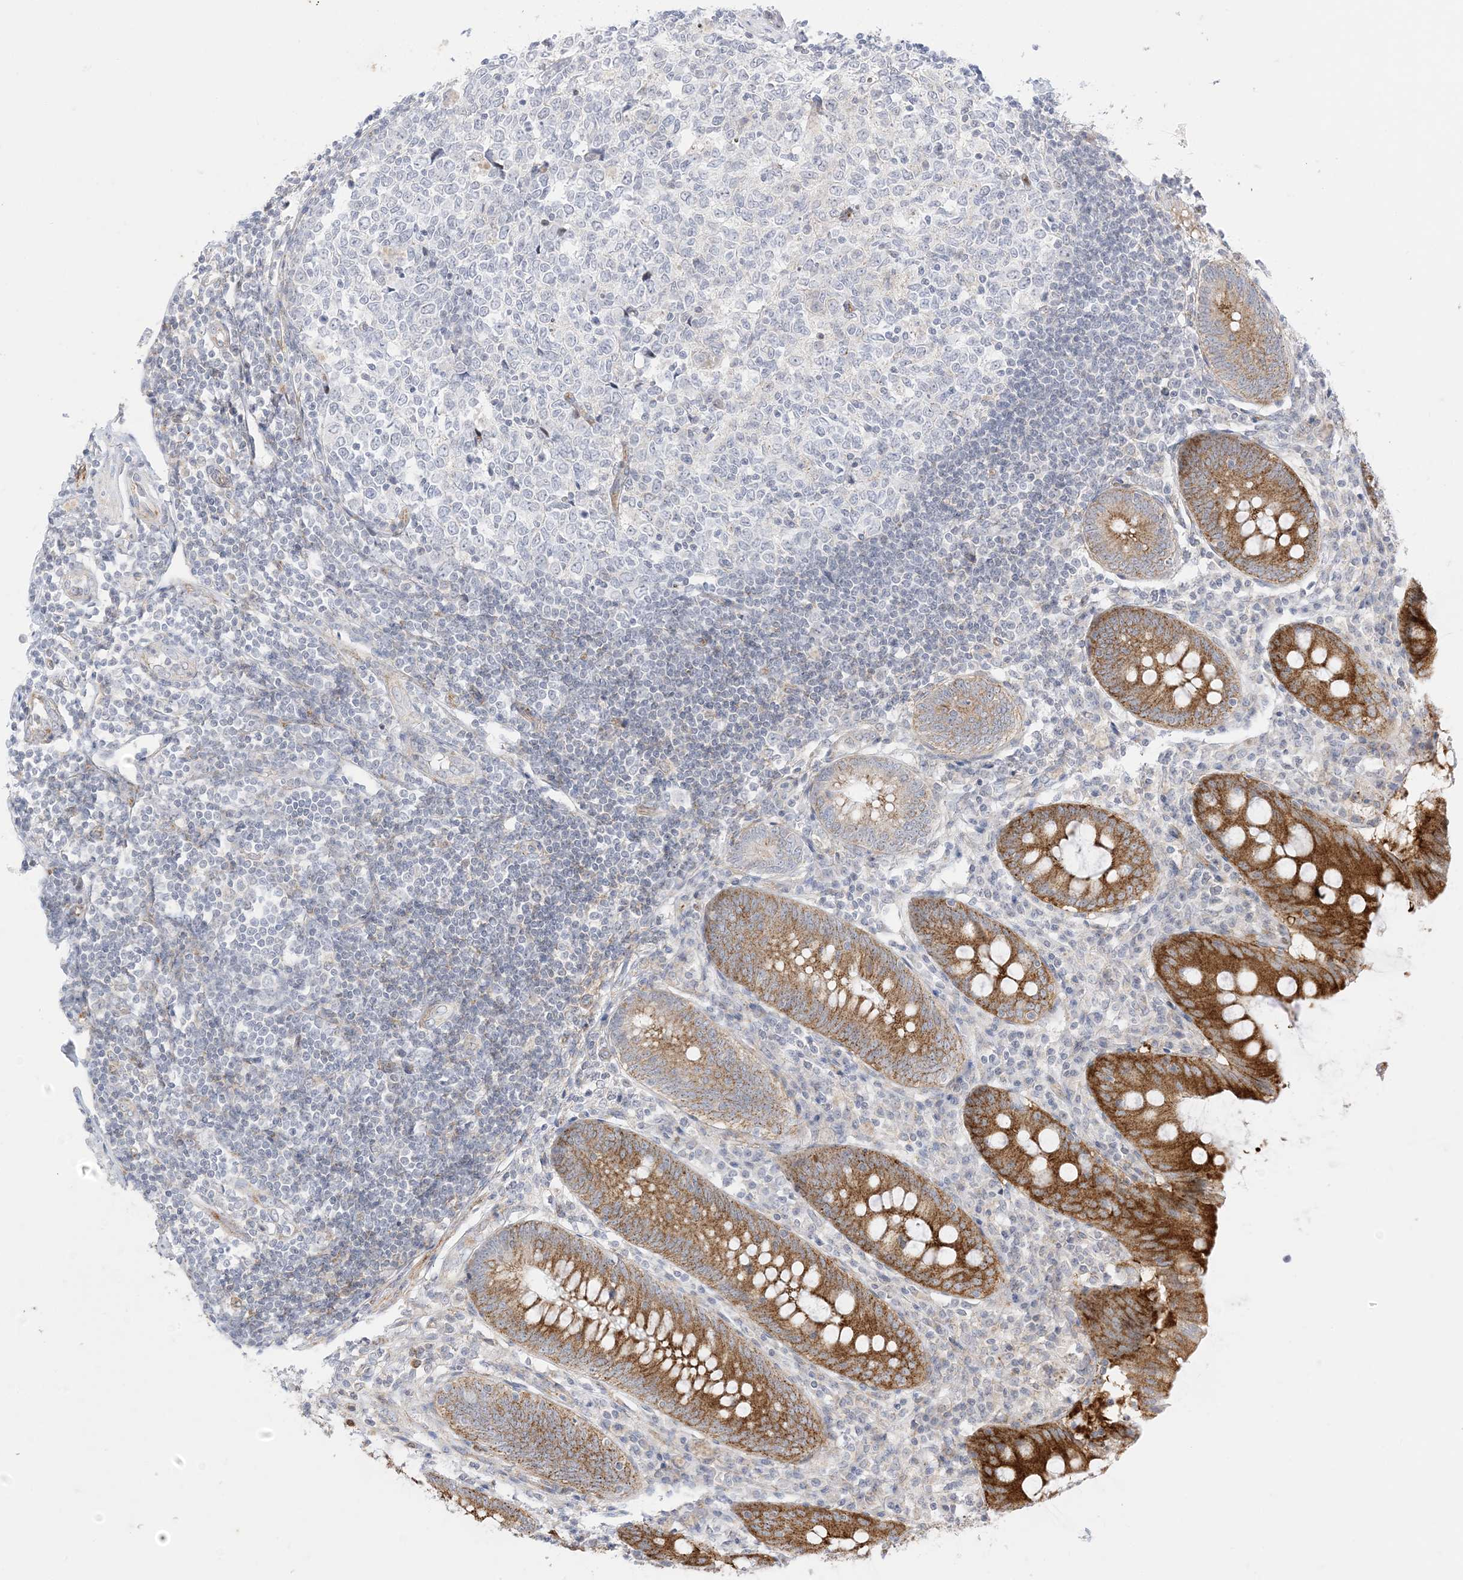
{"staining": {"intensity": "moderate", "quantity": ">75%", "location": "cytoplasmic/membranous"}, "tissue": "appendix", "cell_type": "Glandular cells", "image_type": "normal", "snomed": [{"axis": "morphology", "description": "Normal tissue, NOS"}, {"axis": "topography", "description": "Appendix"}], "caption": "Protein expression analysis of normal appendix exhibits moderate cytoplasmic/membranous staining in about >75% of glandular cells.", "gene": "RAC1", "patient": {"sex": "female", "age": 54}}